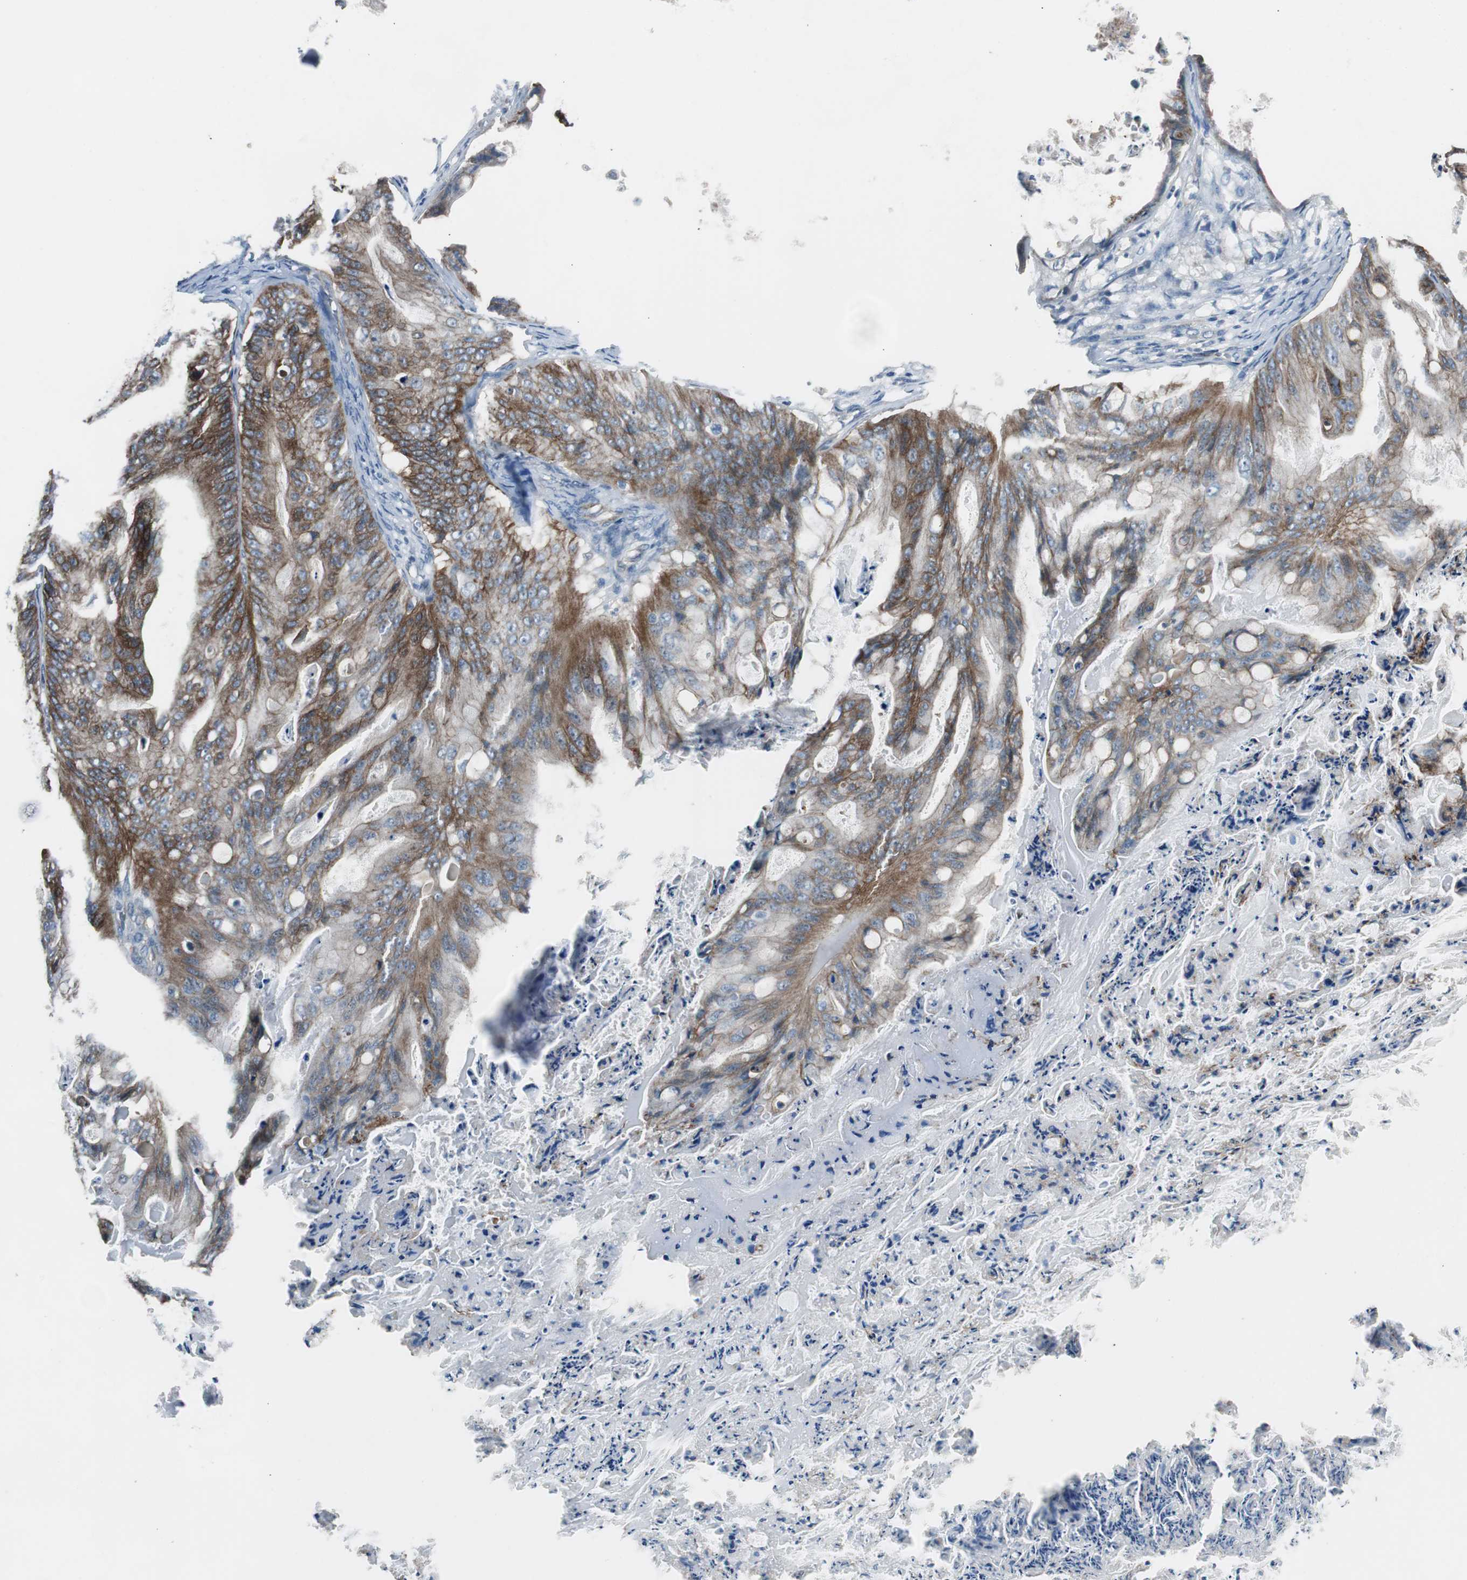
{"staining": {"intensity": "strong", "quantity": ">75%", "location": "cytoplasmic/membranous"}, "tissue": "ovarian cancer", "cell_type": "Tumor cells", "image_type": "cancer", "snomed": [{"axis": "morphology", "description": "Cystadenocarcinoma, mucinous, NOS"}, {"axis": "topography", "description": "Ovary"}], "caption": "This is an image of immunohistochemistry staining of mucinous cystadenocarcinoma (ovarian), which shows strong positivity in the cytoplasmic/membranous of tumor cells.", "gene": "STXBP4", "patient": {"sex": "female", "age": 36}}